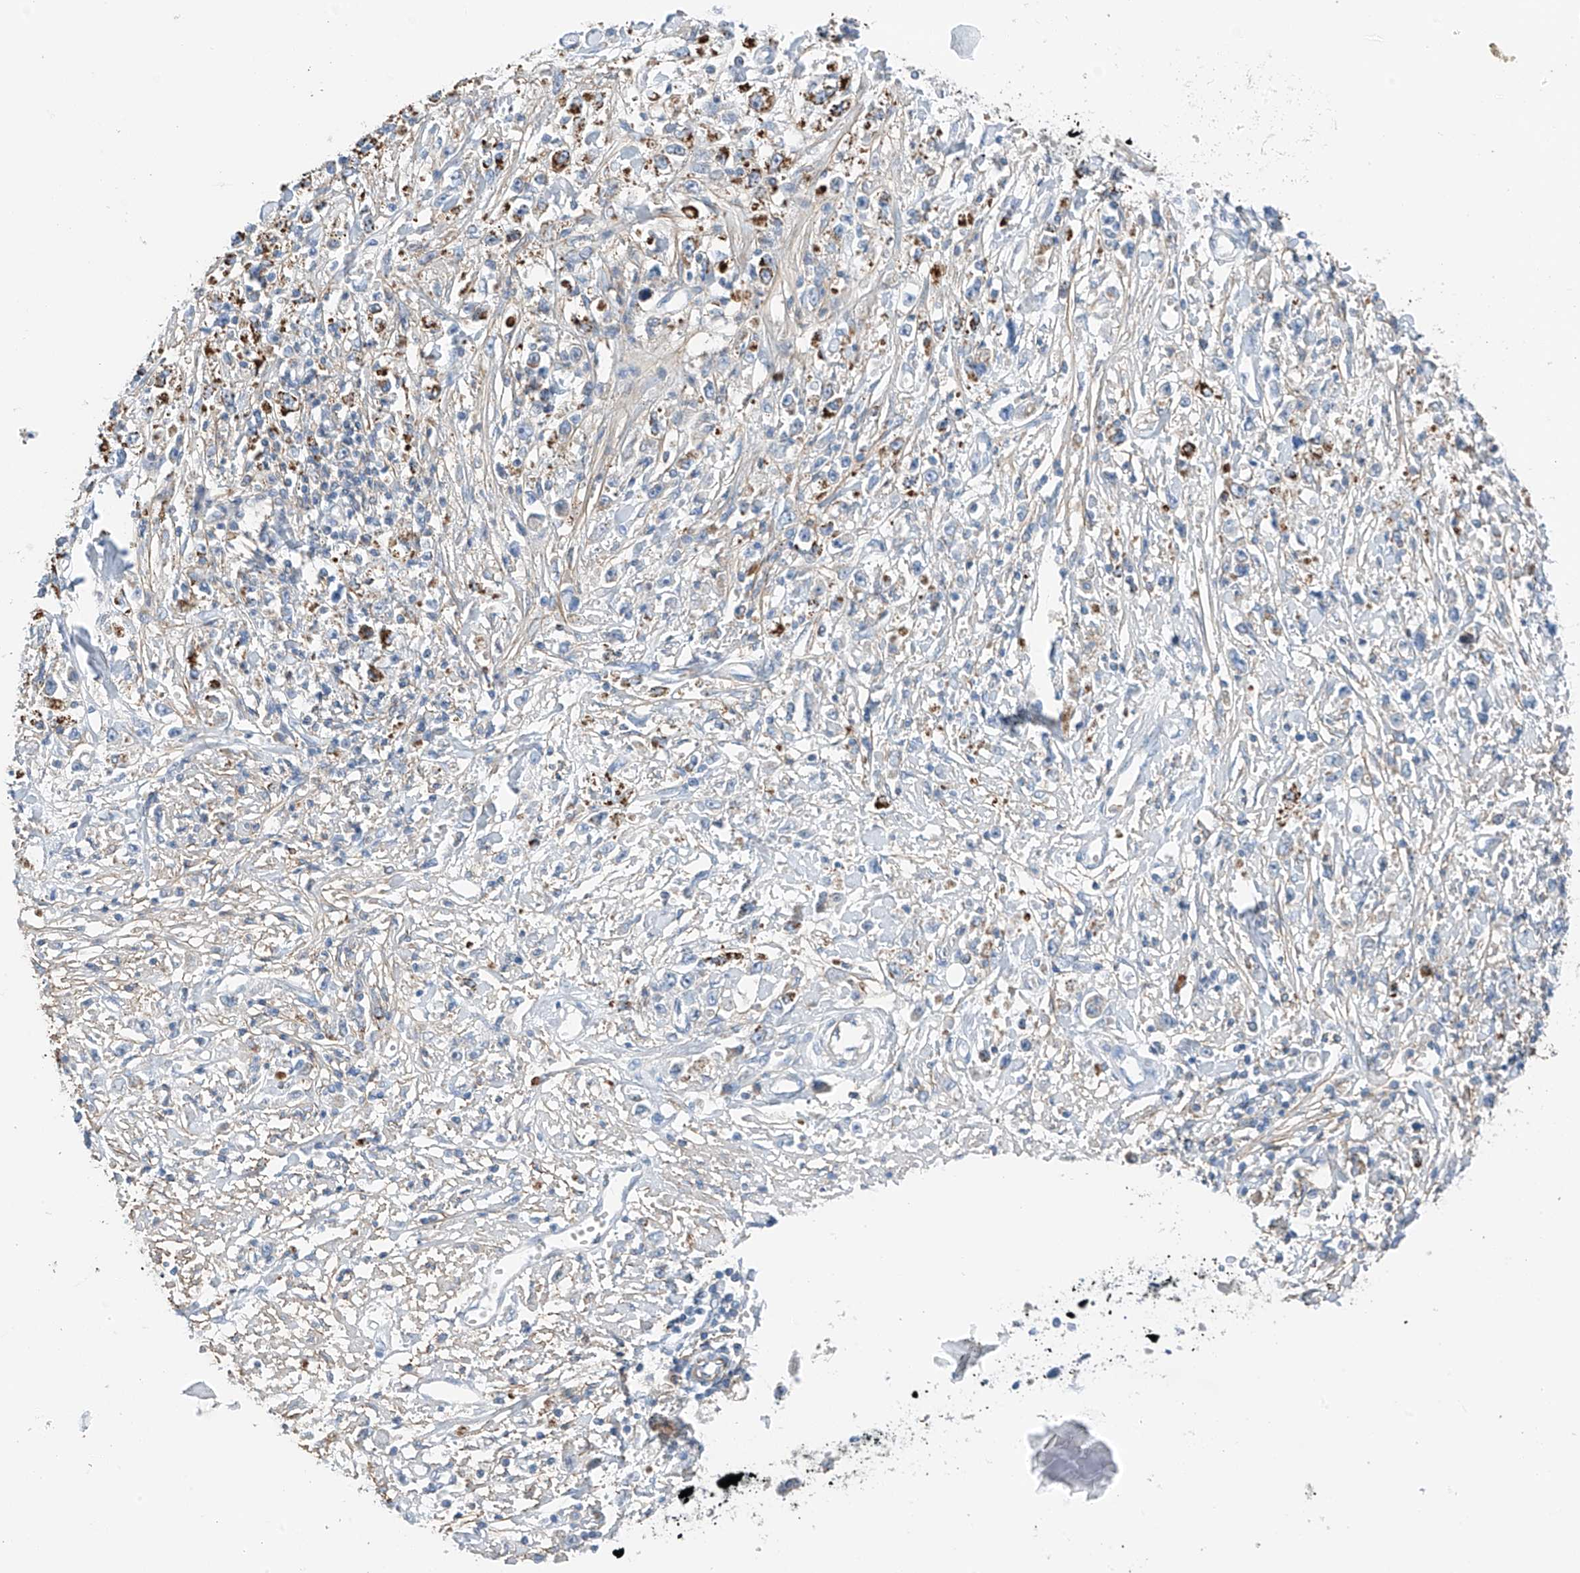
{"staining": {"intensity": "negative", "quantity": "none", "location": "none"}, "tissue": "stomach cancer", "cell_type": "Tumor cells", "image_type": "cancer", "snomed": [{"axis": "morphology", "description": "Adenocarcinoma, NOS"}, {"axis": "topography", "description": "Stomach"}], "caption": "Immunohistochemistry (IHC) image of neoplastic tissue: human stomach cancer stained with DAB shows no significant protein expression in tumor cells.", "gene": "NALCN", "patient": {"sex": "female", "age": 59}}